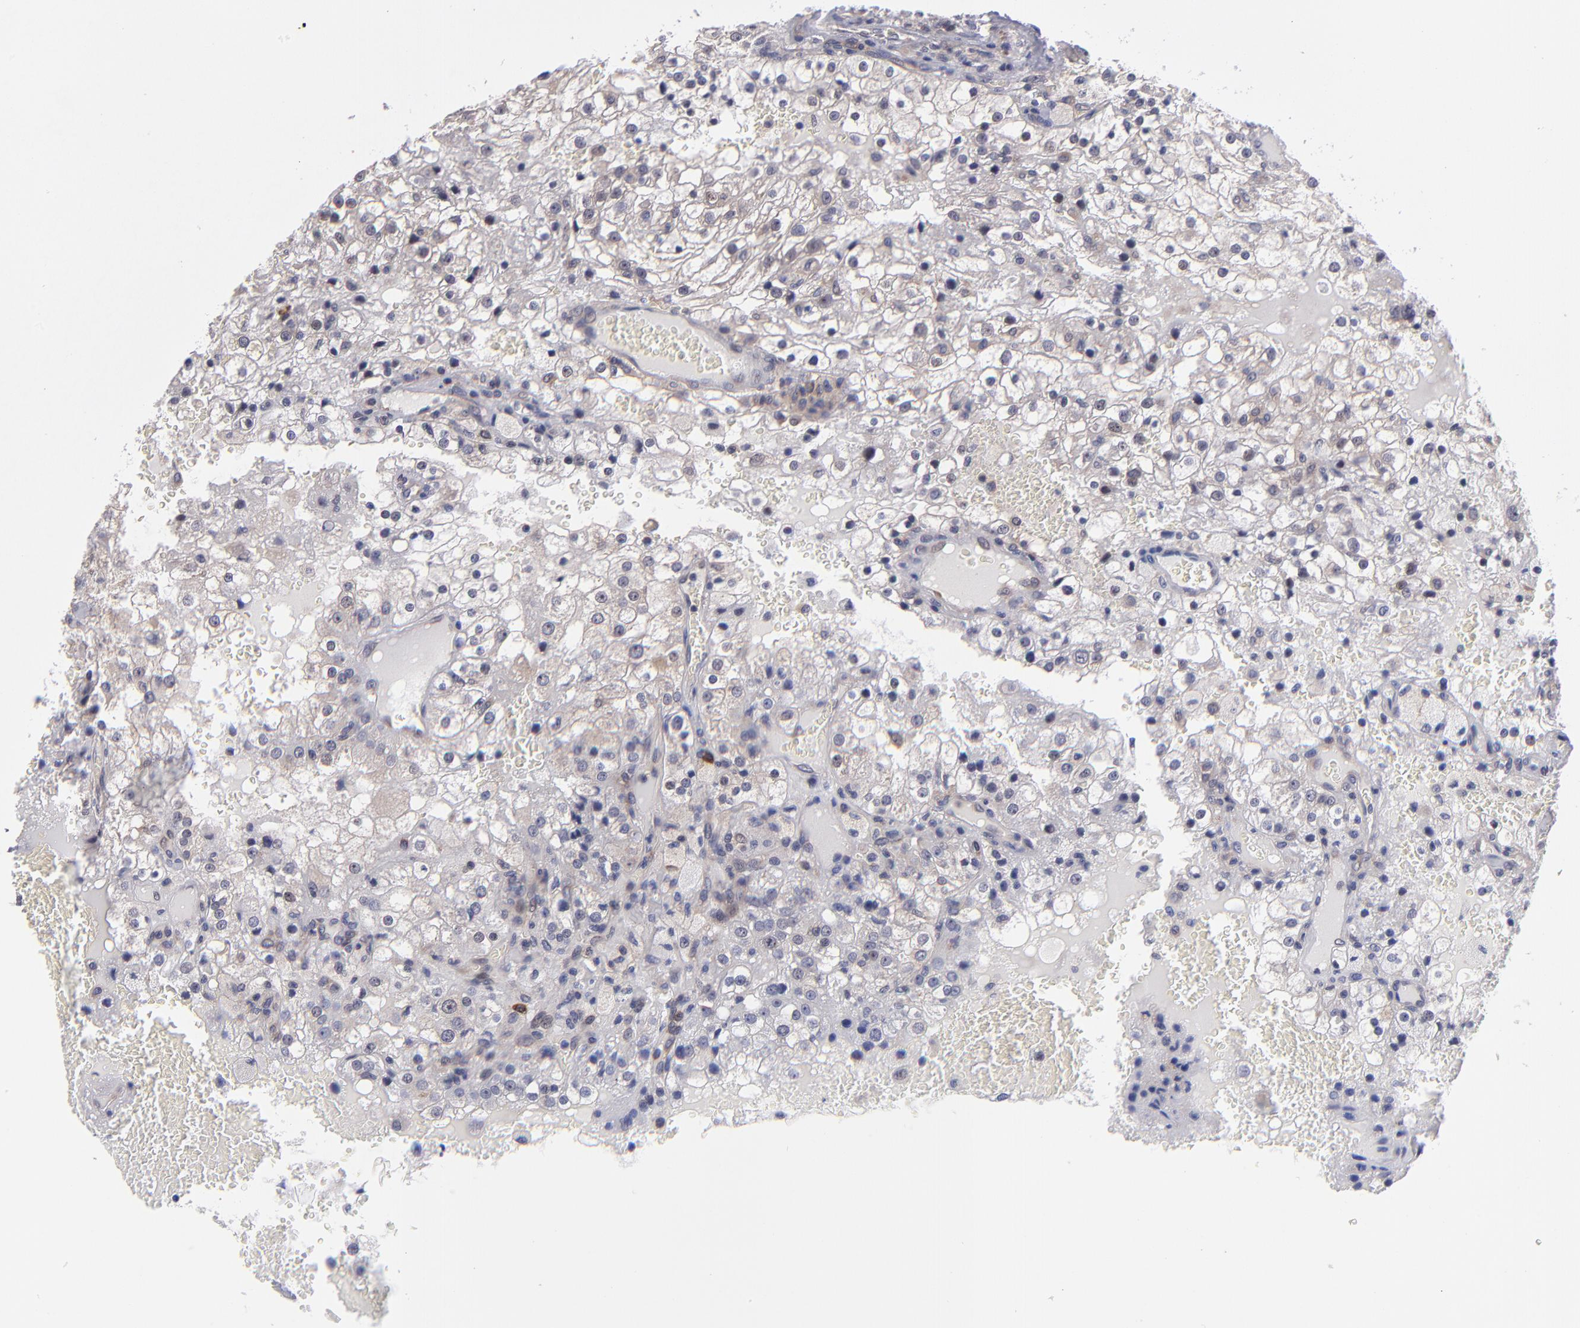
{"staining": {"intensity": "weak", "quantity": "25%-75%", "location": "cytoplasmic/membranous"}, "tissue": "renal cancer", "cell_type": "Tumor cells", "image_type": "cancer", "snomed": [{"axis": "morphology", "description": "Adenocarcinoma, NOS"}, {"axis": "topography", "description": "Kidney"}], "caption": "Immunohistochemistry of human renal cancer demonstrates low levels of weak cytoplasmic/membranous expression in about 25%-75% of tumor cells. The protein of interest is stained brown, and the nuclei are stained in blue (DAB (3,3'-diaminobenzidine) IHC with brightfield microscopy, high magnification).", "gene": "EIF3L", "patient": {"sex": "female", "age": 74}}